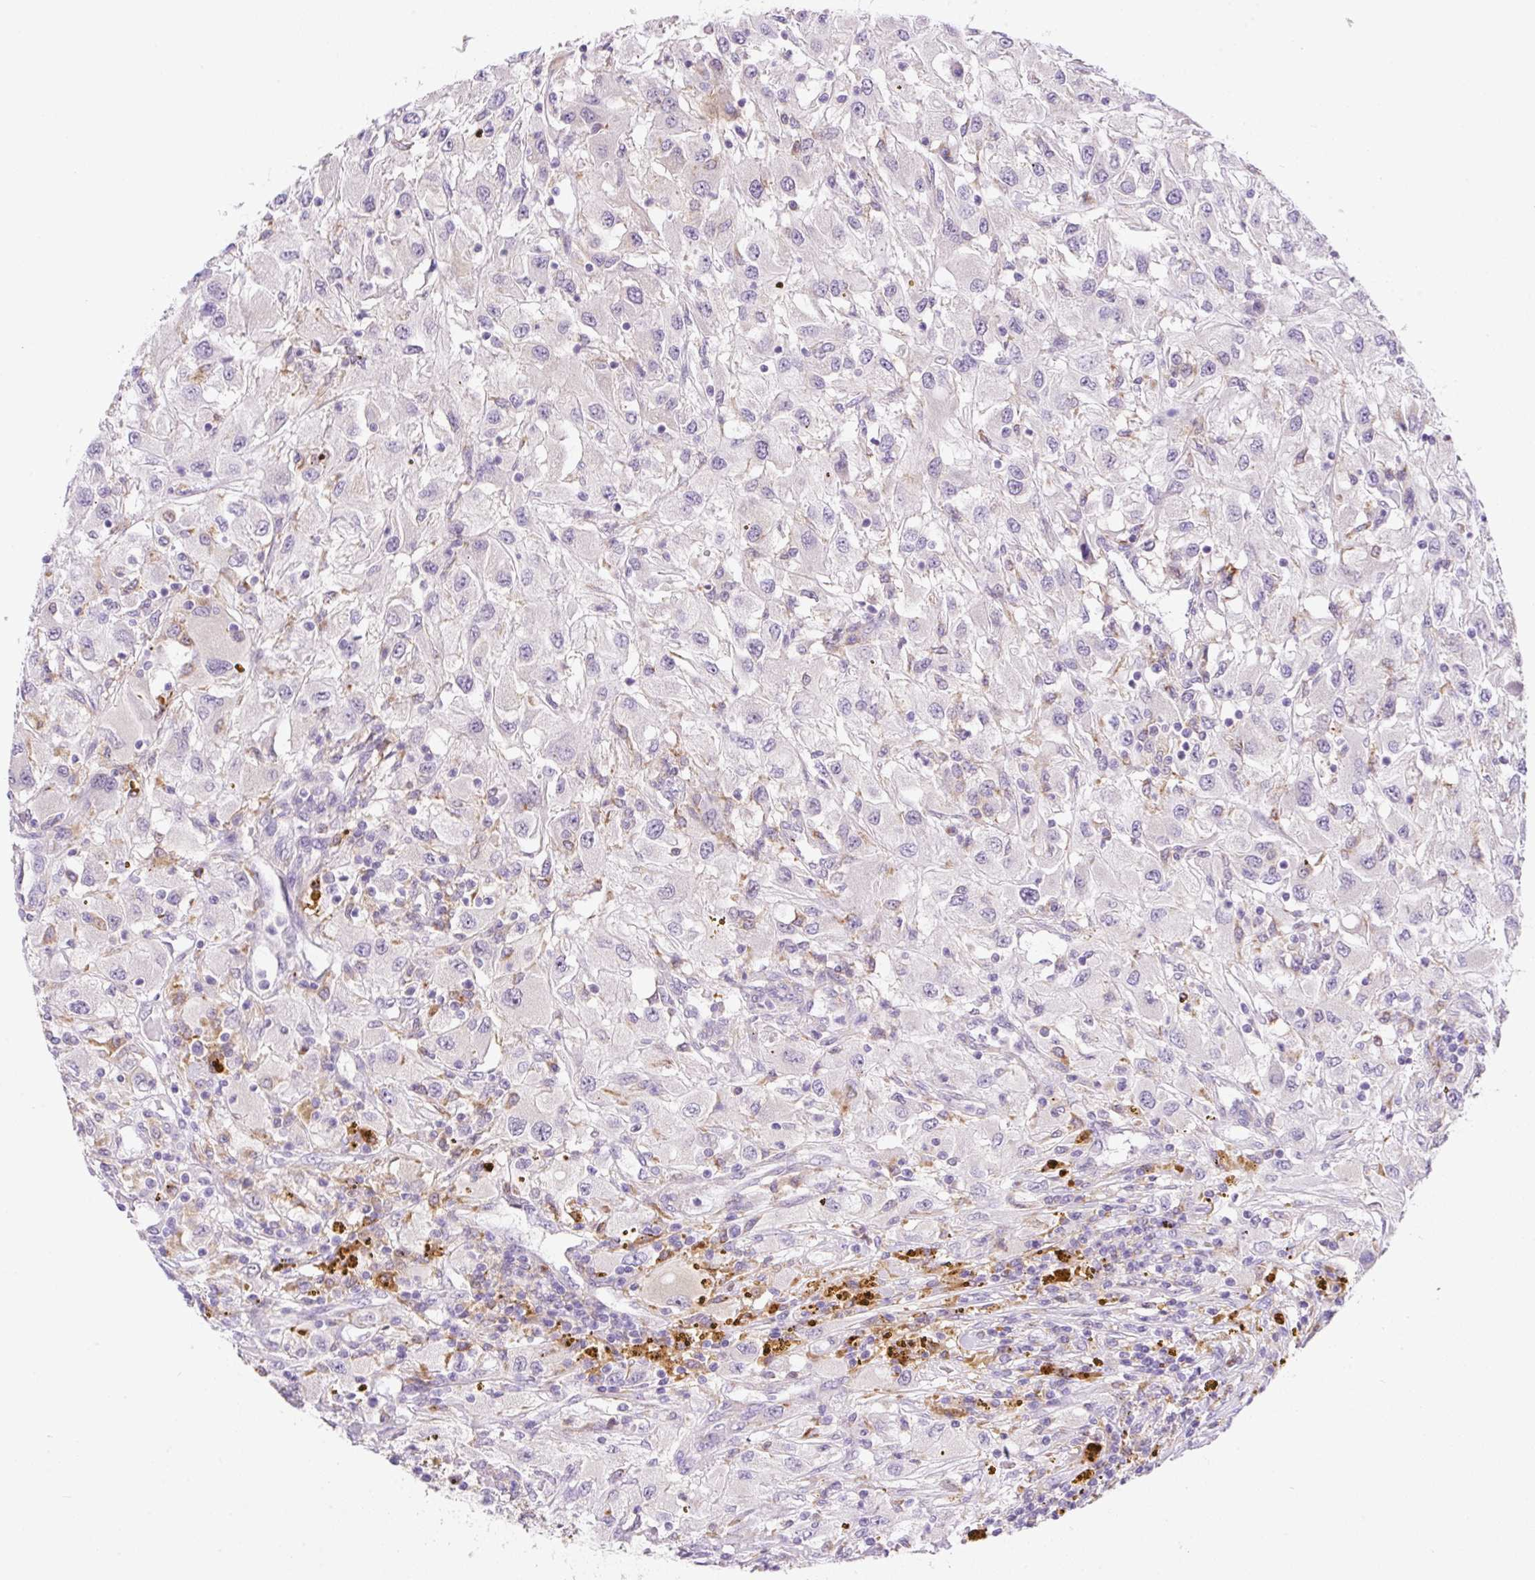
{"staining": {"intensity": "negative", "quantity": "none", "location": "none"}, "tissue": "renal cancer", "cell_type": "Tumor cells", "image_type": "cancer", "snomed": [{"axis": "morphology", "description": "Adenocarcinoma, NOS"}, {"axis": "topography", "description": "Kidney"}], "caption": "Immunohistochemical staining of human renal adenocarcinoma displays no significant staining in tumor cells. Brightfield microscopy of immunohistochemistry (IHC) stained with DAB (brown) and hematoxylin (blue), captured at high magnification.", "gene": "CEBPZOS", "patient": {"sex": "female", "age": 67}}